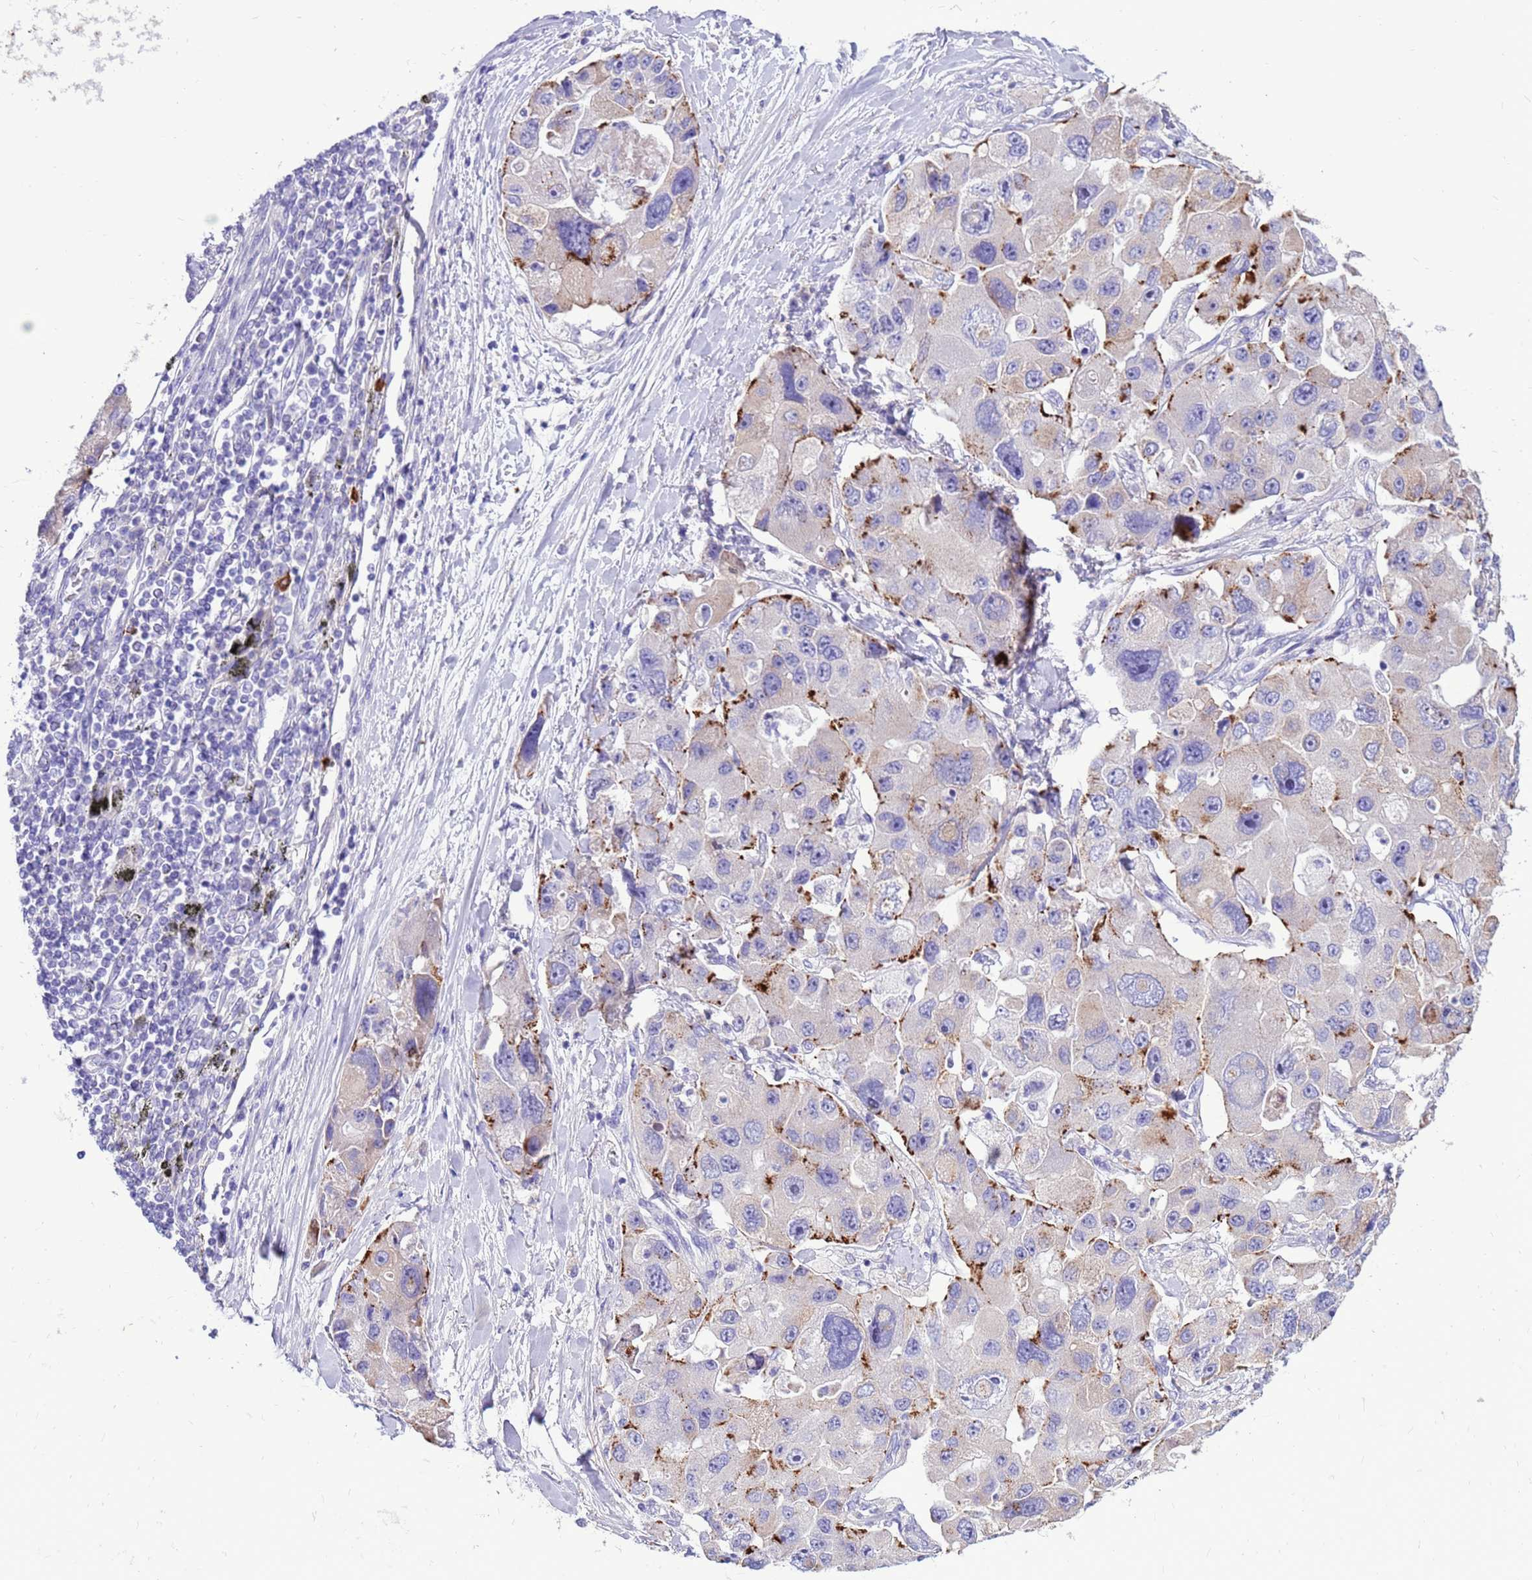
{"staining": {"intensity": "moderate", "quantity": "<25%", "location": "cytoplasmic/membranous"}, "tissue": "lung cancer", "cell_type": "Tumor cells", "image_type": "cancer", "snomed": [{"axis": "morphology", "description": "Adenocarcinoma, NOS"}, {"axis": "topography", "description": "Lung"}], "caption": "An image of human lung cancer stained for a protein exhibits moderate cytoplasmic/membranous brown staining in tumor cells.", "gene": "PDE10A", "patient": {"sex": "female", "age": 54}}